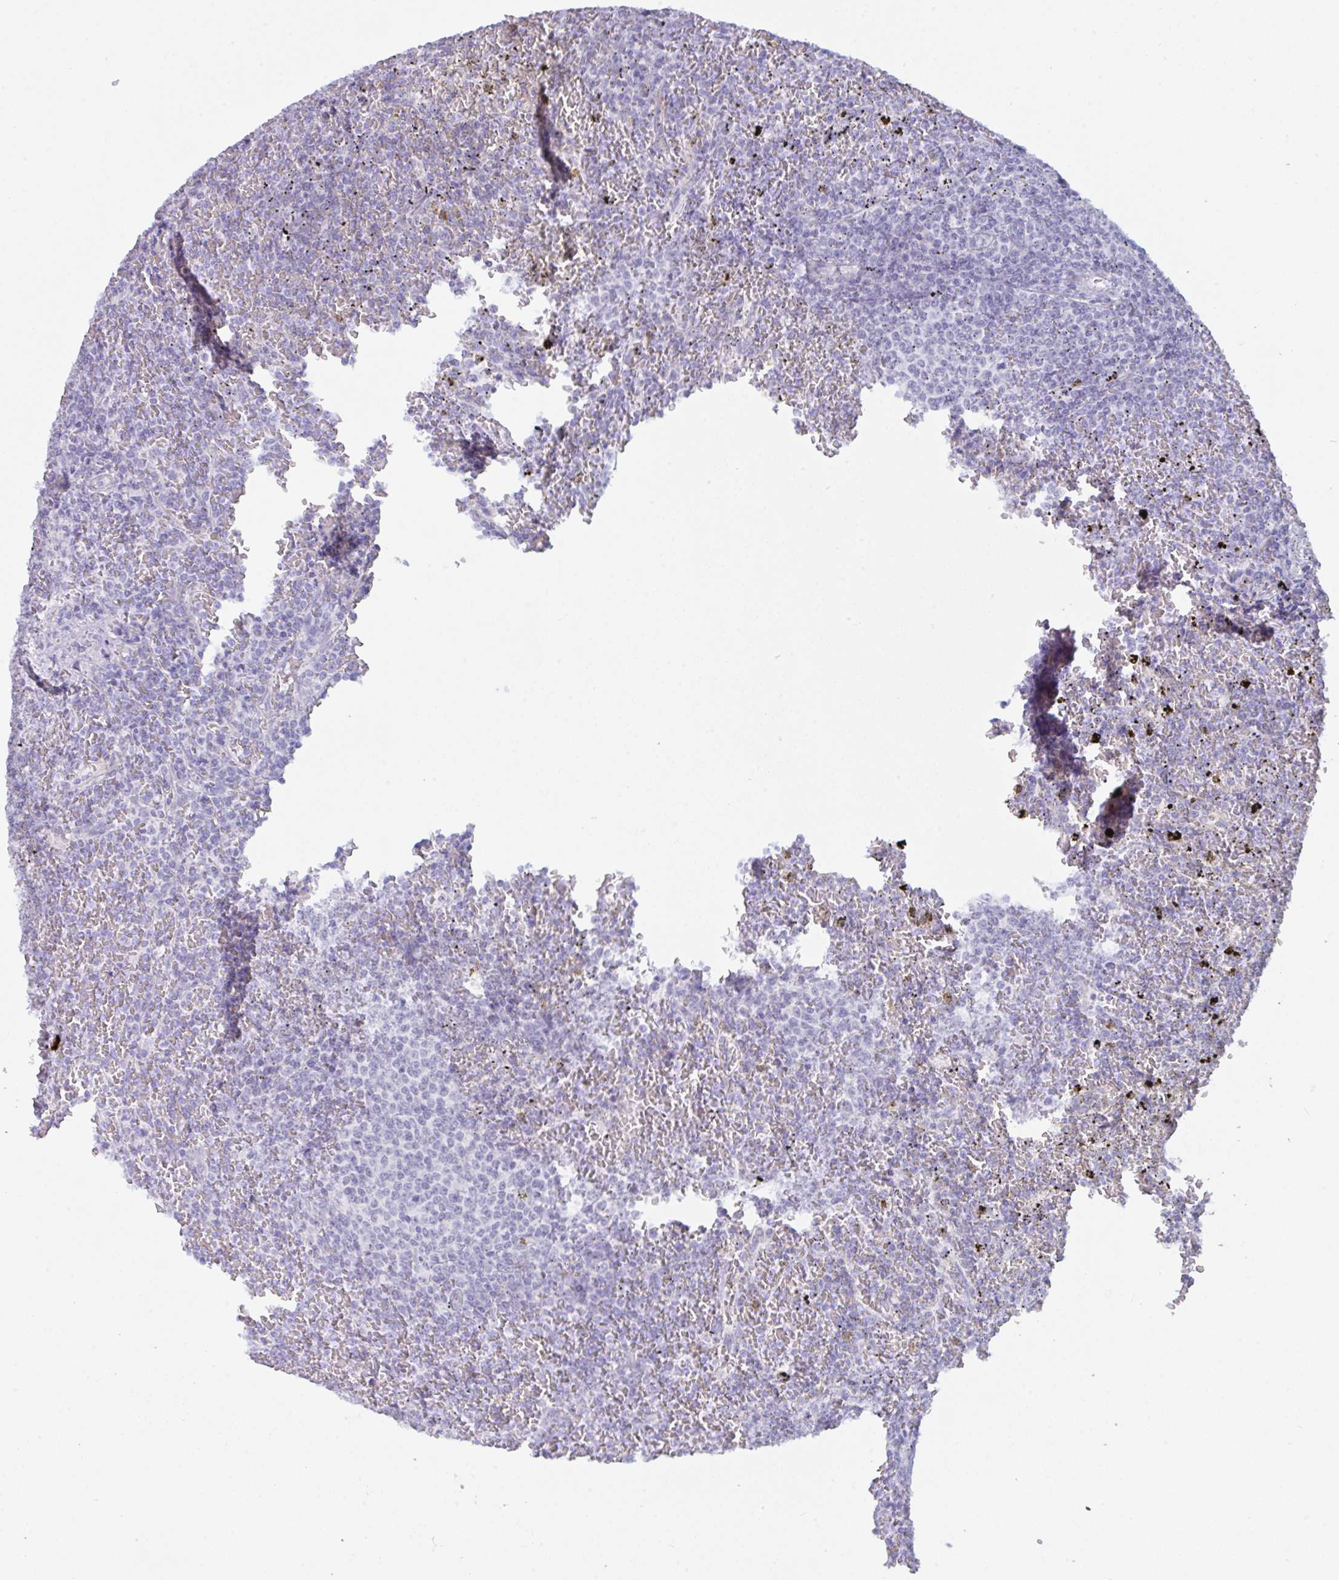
{"staining": {"intensity": "negative", "quantity": "none", "location": "none"}, "tissue": "lymphoma", "cell_type": "Tumor cells", "image_type": "cancer", "snomed": [{"axis": "morphology", "description": "Malignant lymphoma, non-Hodgkin's type, Low grade"}, {"axis": "topography", "description": "Spleen"}], "caption": "DAB (3,3'-diaminobenzidine) immunohistochemical staining of human lymphoma exhibits no significant expression in tumor cells.", "gene": "ZNF684", "patient": {"sex": "female", "age": 77}}